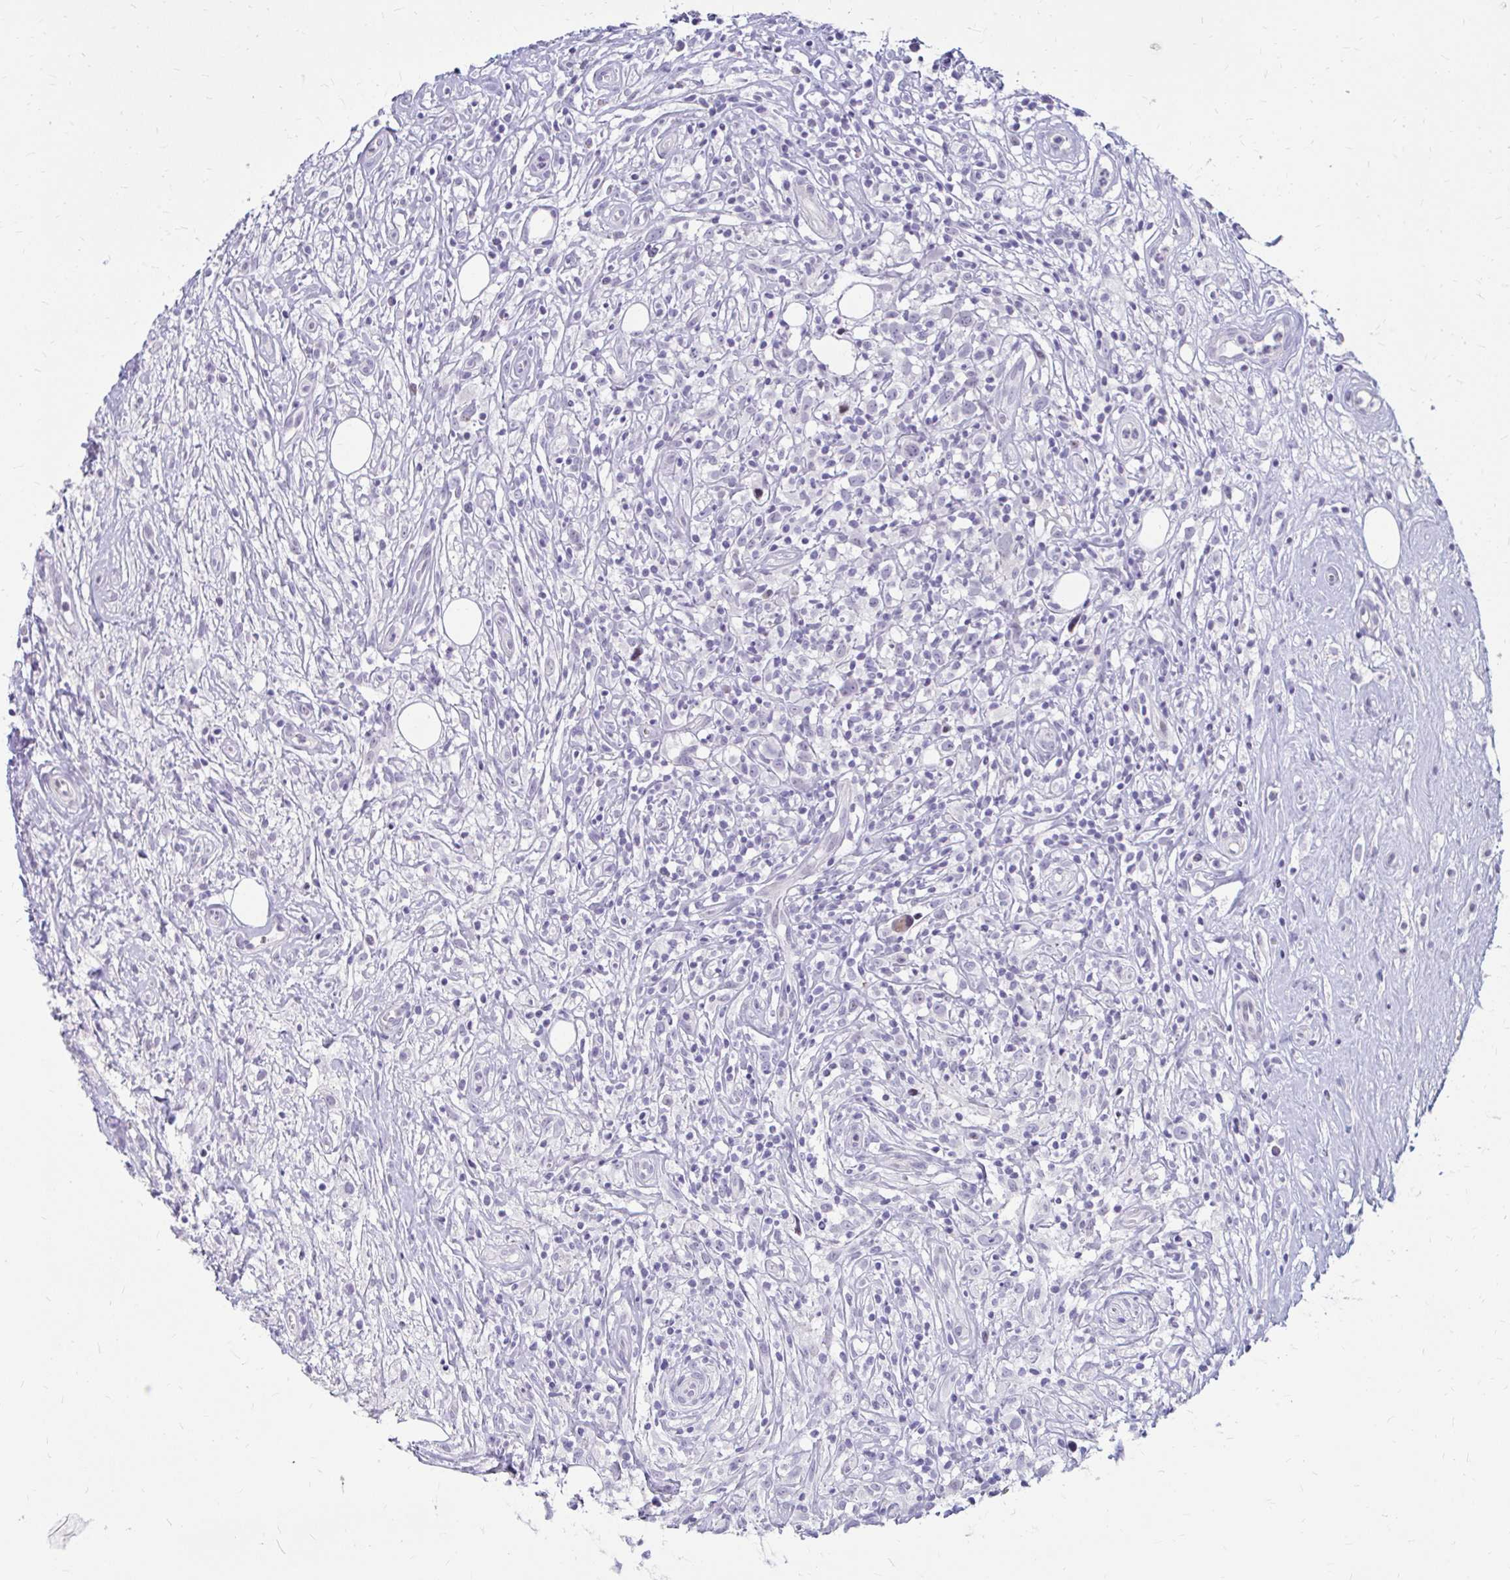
{"staining": {"intensity": "negative", "quantity": "none", "location": "none"}, "tissue": "lymphoma", "cell_type": "Tumor cells", "image_type": "cancer", "snomed": [{"axis": "morphology", "description": "Hodgkin's disease, NOS"}, {"axis": "topography", "description": "No Tissue"}], "caption": "This is an IHC micrograph of human Hodgkin's disease. There is no expression in tumor cells.", "gene": "RGS16", "patient": {"sex": "female", "age": 21}}